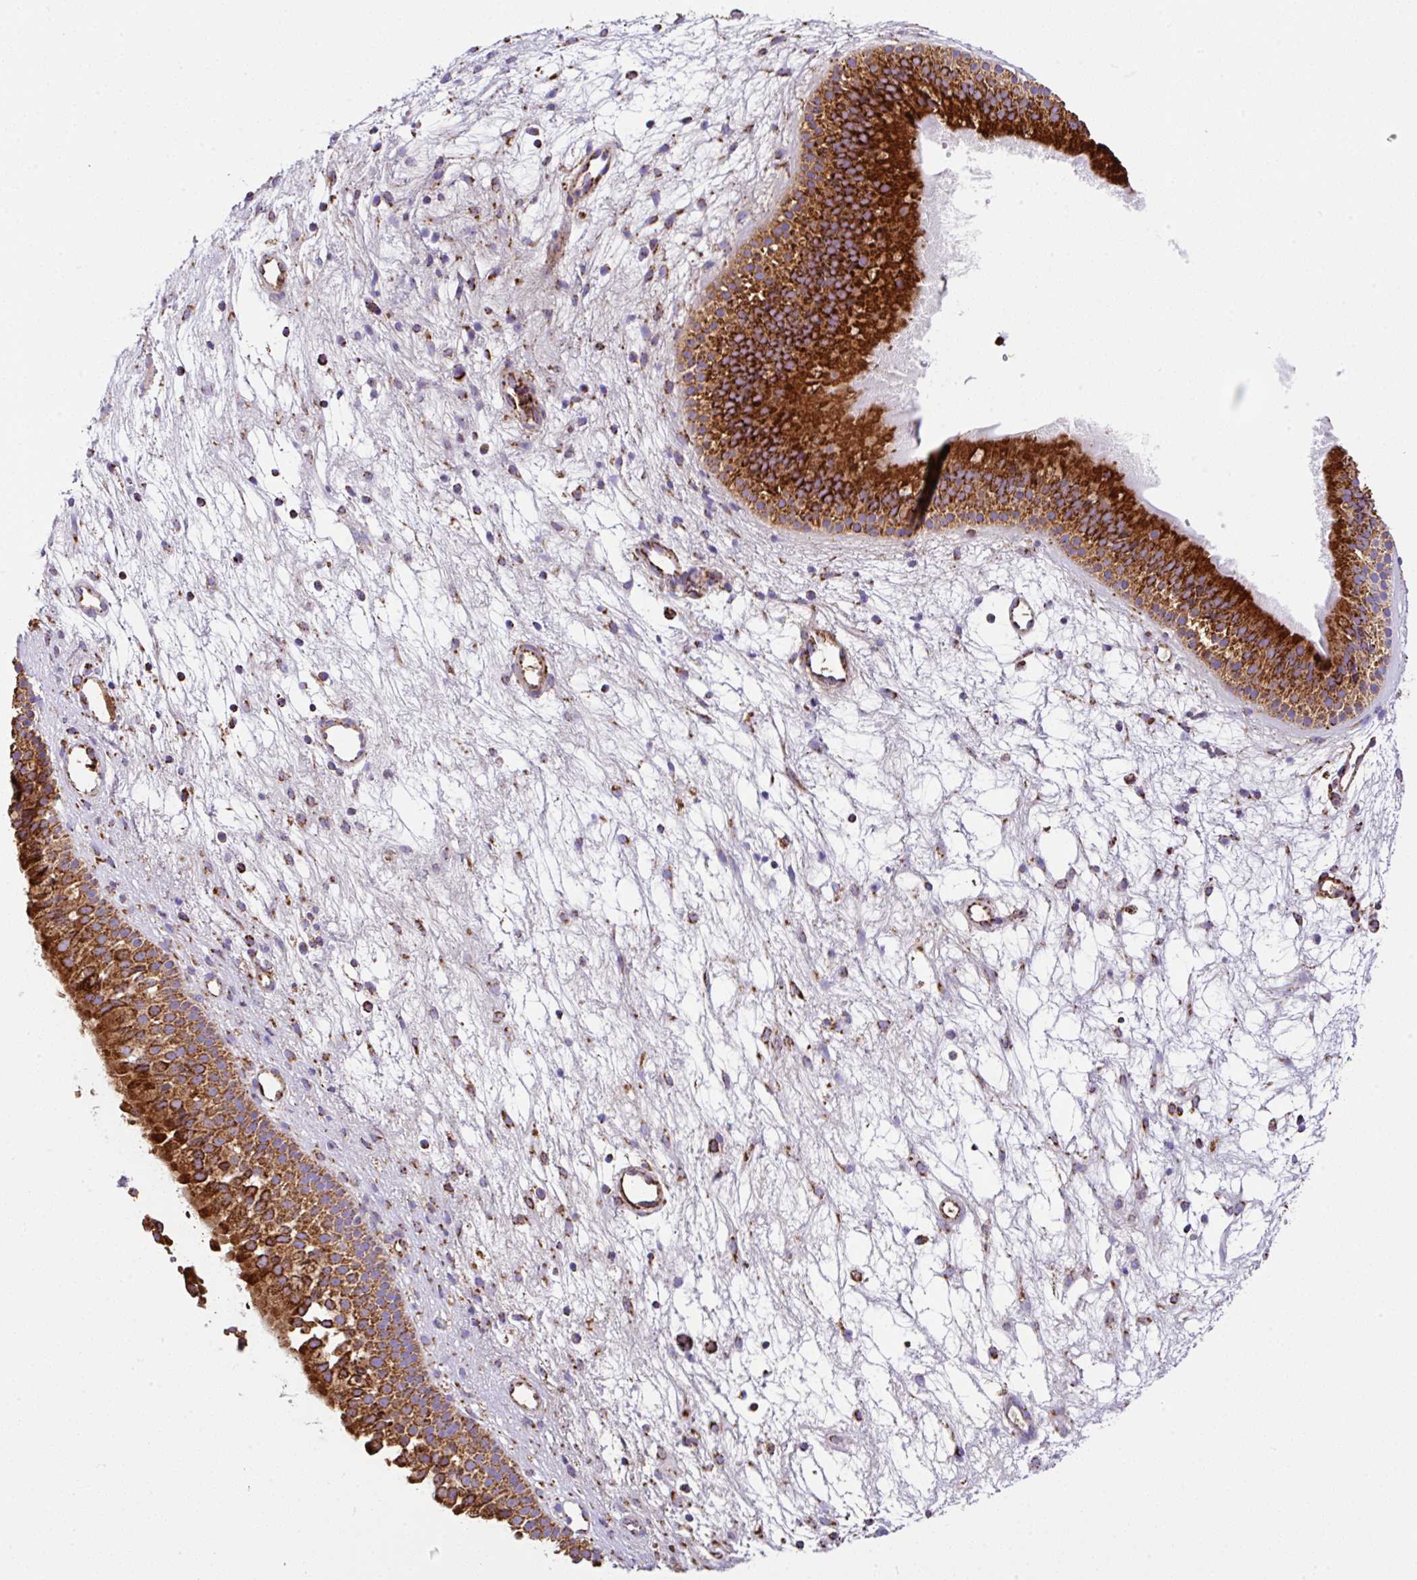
{"staining": {"intensity": "strong", "quantity": ">75%", "location": "cytoplasmic/membranous"}, "tissue": "nasopharynx", "cell_type": "Respiratory epithelial cells", "image_type": "normal", "snomed": [{"axis": "morphology", "description": "Normal tissue, NOS"}, {"axis": "morphology", "description": "Polyp, NOS"}, {"axis": "topography", "description": "Nasopharynx"}], "caption": "Benign nasopharynx exhibits strong cytoplasmic/membranous positivity in about >75% of respiratory epithelial cells, visualized by immunohistochemistry.", "gene": "ANKRD33B", "patient": {"sex": "male", "age": 83}}